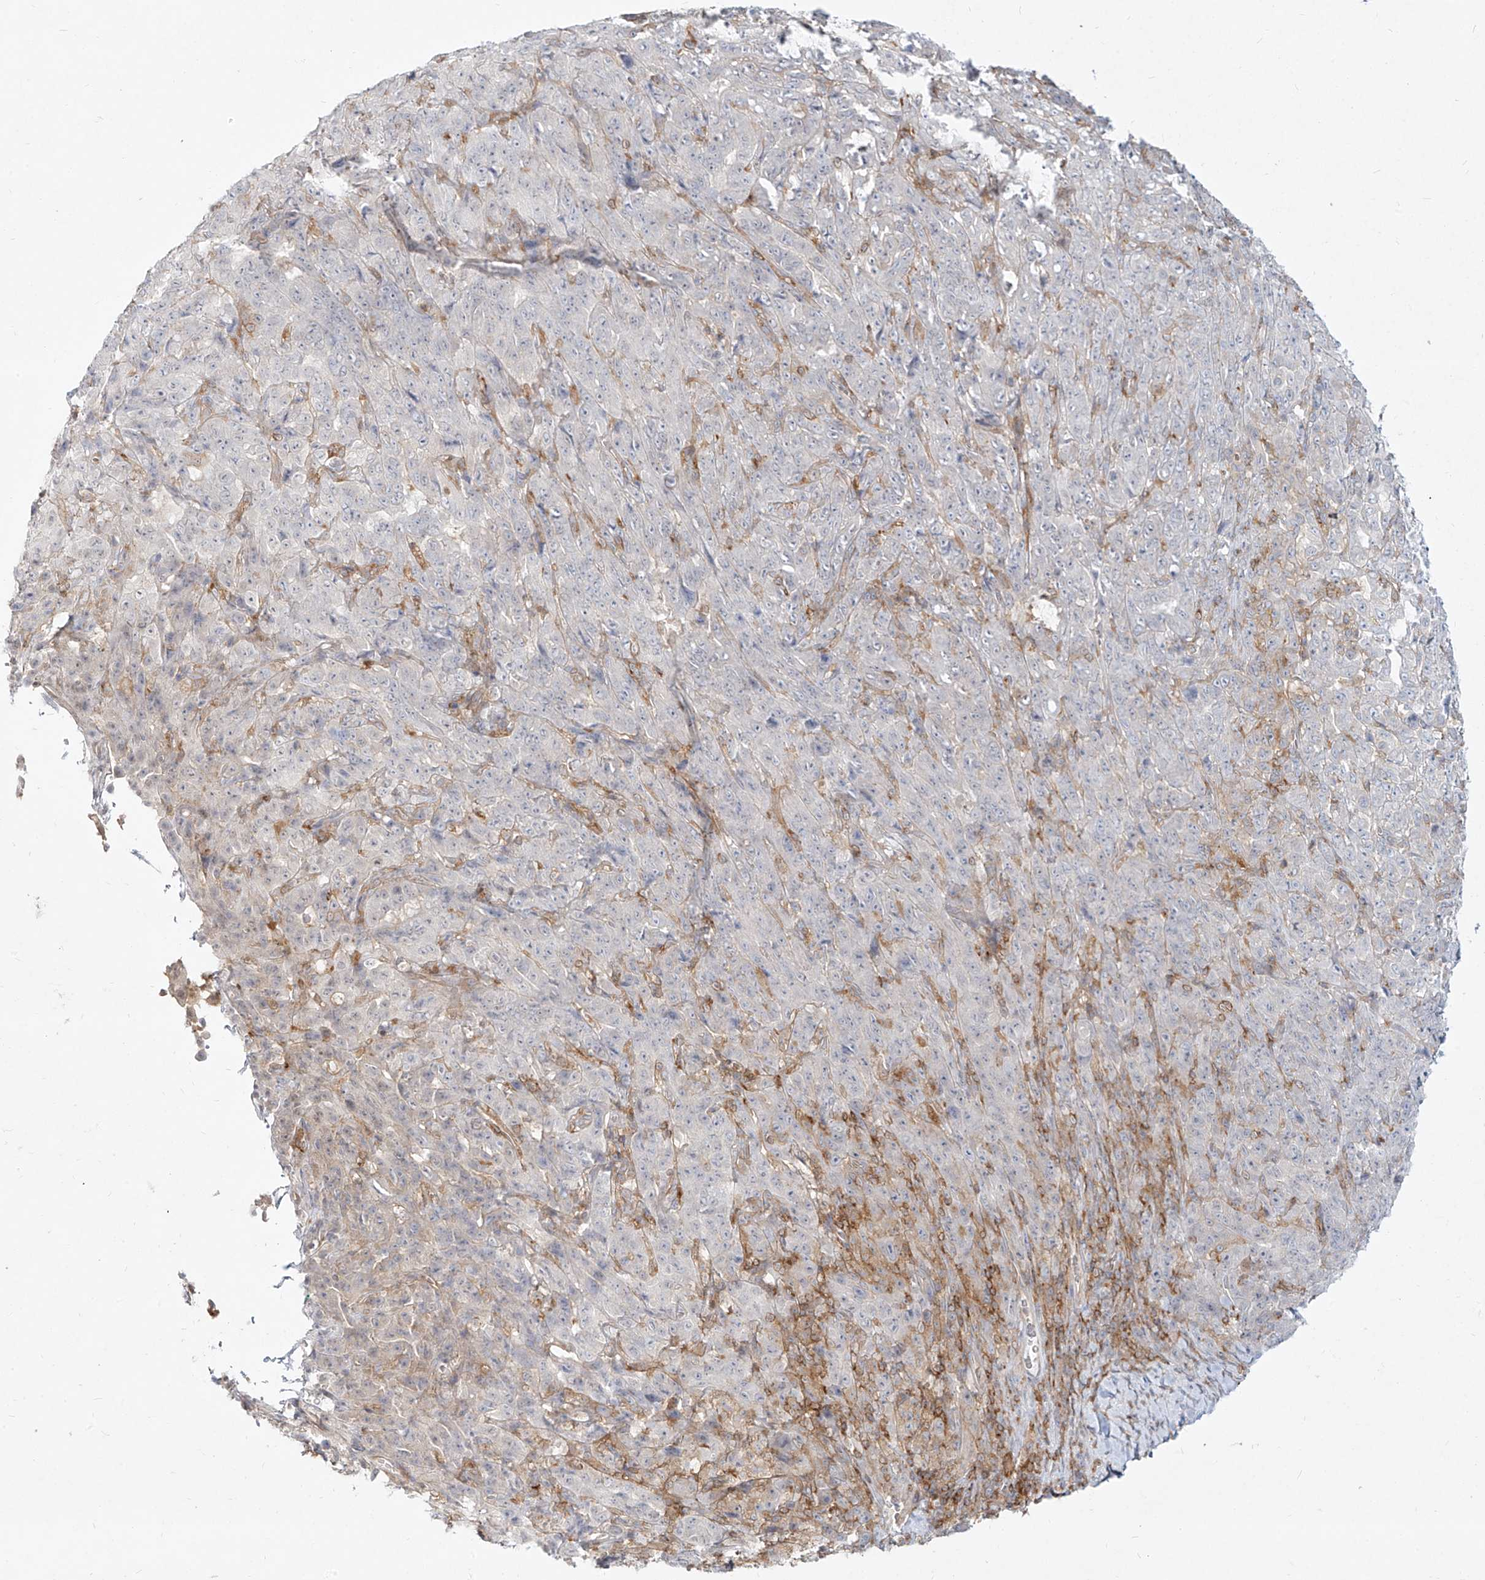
{"staining": {"intensity": "negative", "quantity": "none", "location": "none"}, "tissue": "pancreatic cancer", "cell_type": "Tumor cells", "image_type": "cancer", "snomed": [{"axis": "morphology", "description": "Adenocarcinoma, NOS"}, {"axis": "topography", "description": "Pancreas"}], "caption": "Protein analysis of pancreatic cancer exhibits no significant expression in tumor cells.", "gene": "SLC2A12", "patient": {"sex": "male", "age": 63}}